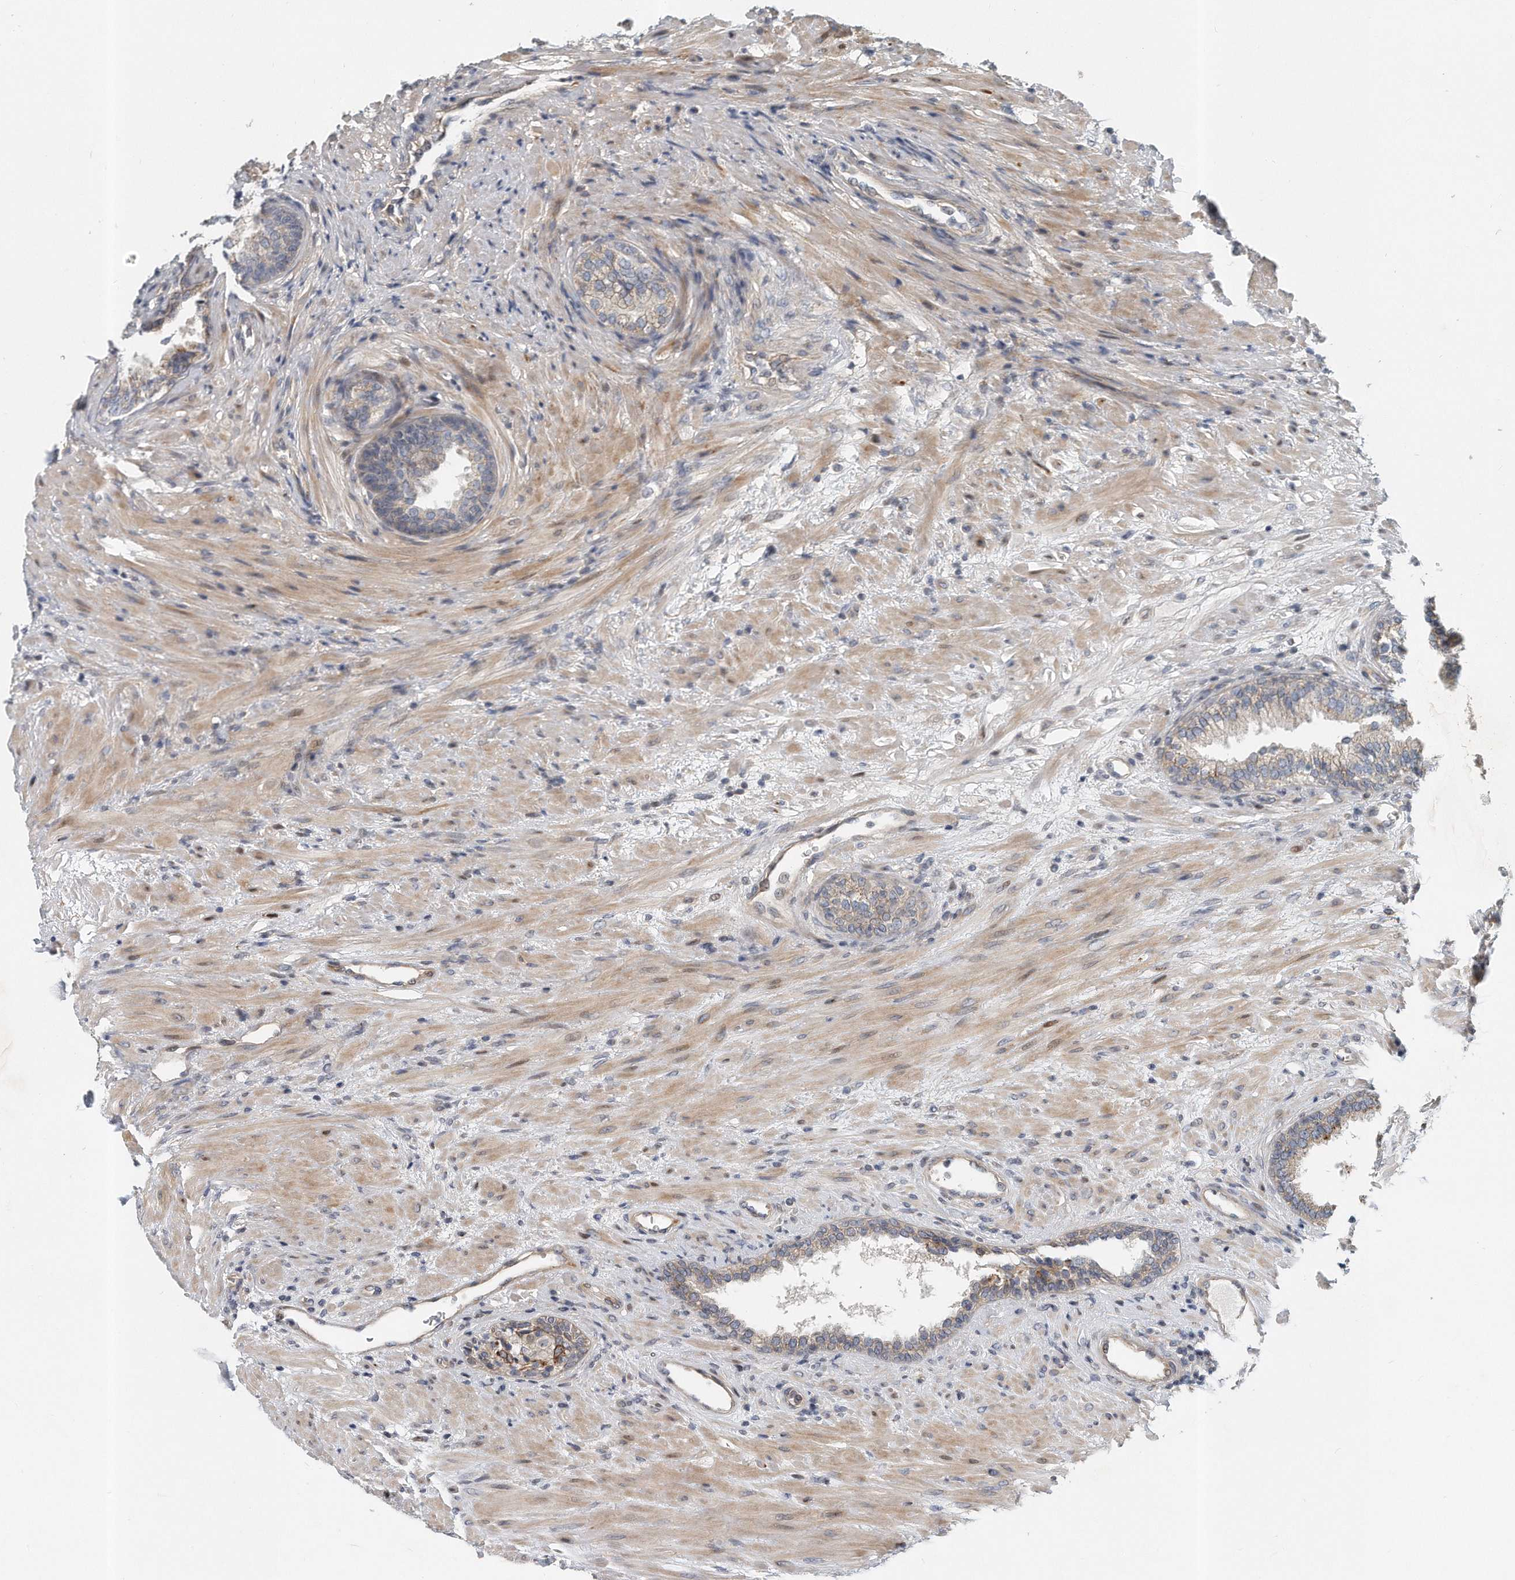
{"staining": {"intensity": "weak", "quantity": ">75%", "location": "cytoplasmic/membranous"}, "tissue": "prostate", "cell_type": "Glandular cells", "image_type": "normal", "snomed": [{"axis": "morphology", "description": "Normal tissue, NOS"}, {"axis": "topography", "description": "Prostate"}], "caption": "Weak cytoplasmic/membranous protein positivity is present in approximately >75% of glandular cells in prostate. Immunohistochemistry (ihc) stains the protein of interest in brown and the nuclei are stained blue.", "gene": "PCDH8", "patient": {"sex": "male", "age": 76}}